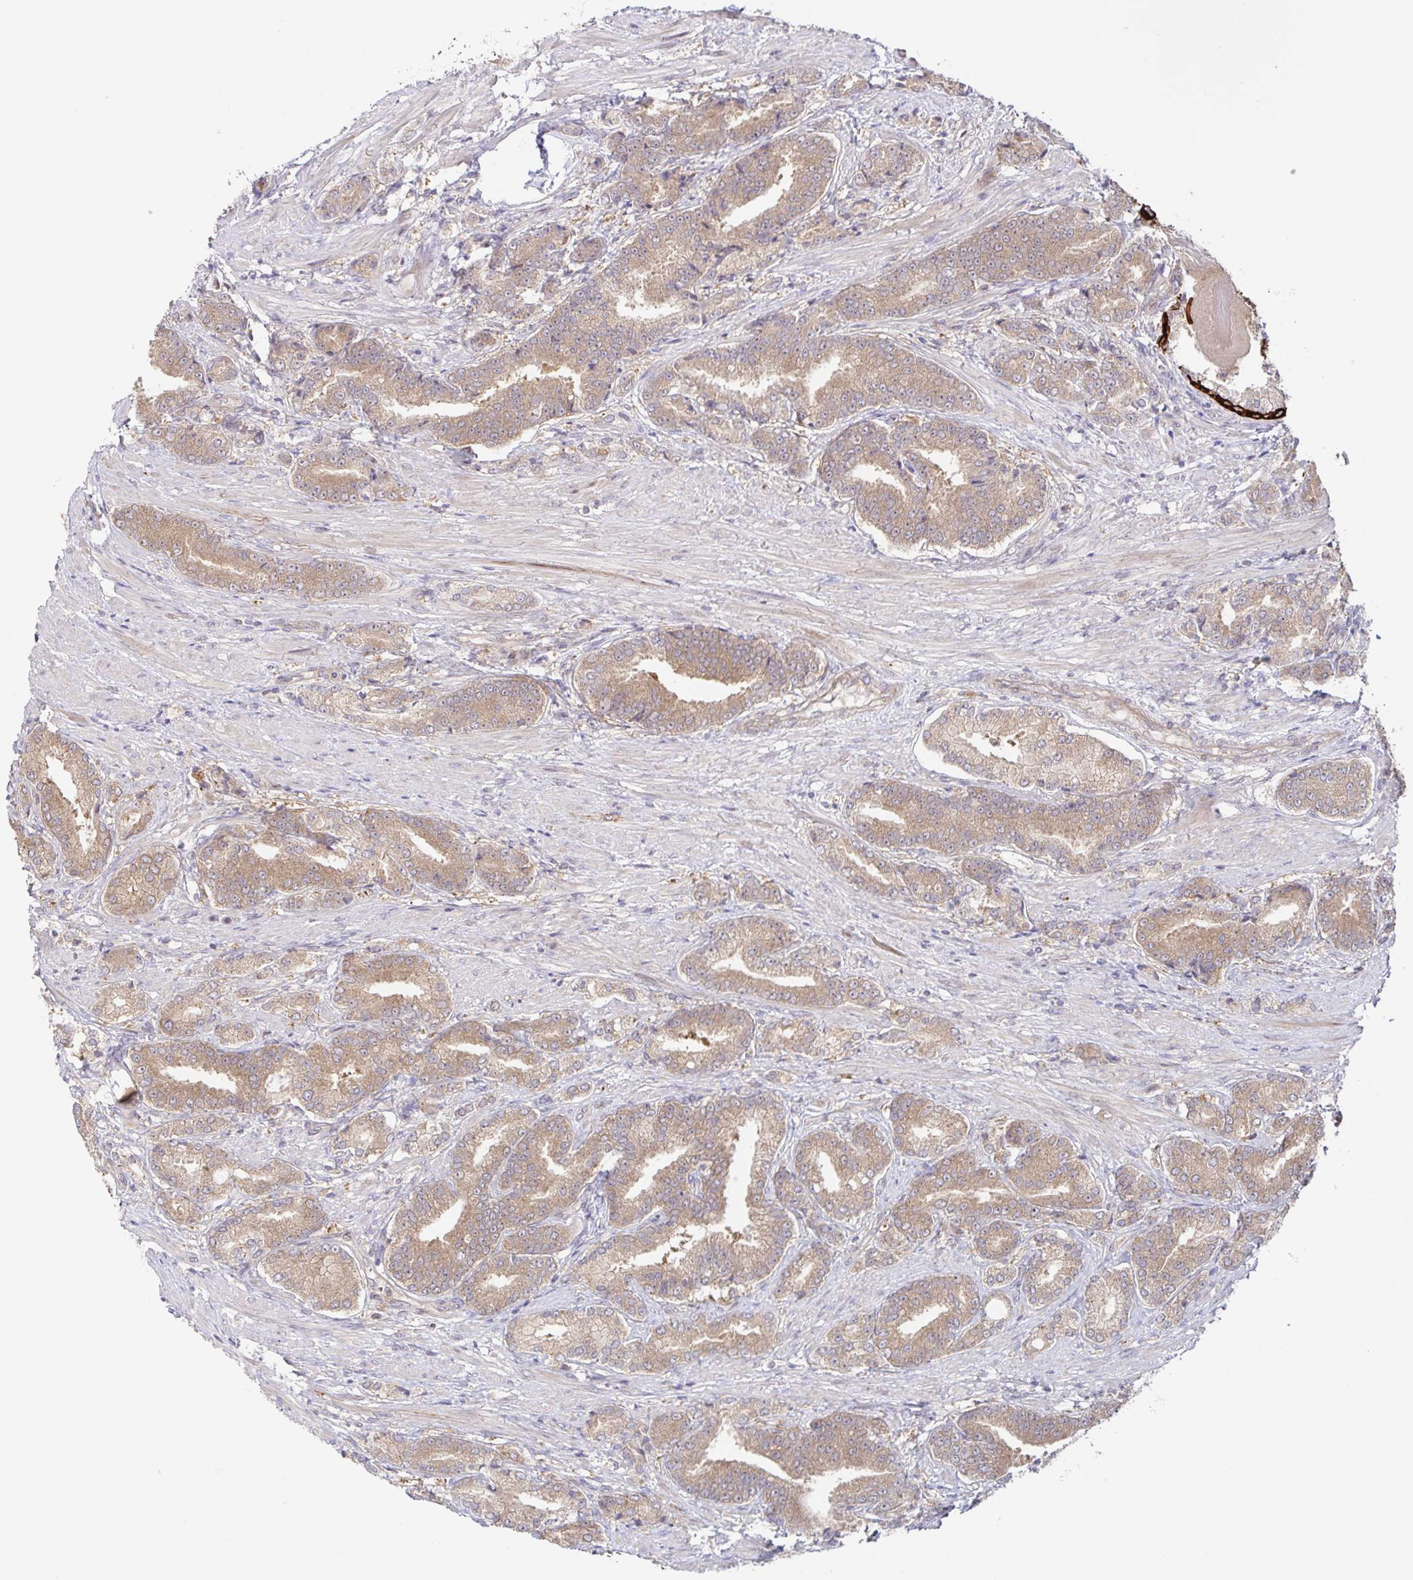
{"staining": {"intensity": "moderate", "quantity": ">75%", "location": "cytoplasmic/membranous"}, "tissue": "prostate cancer", "cell_type": "Tumor cells", "image_type": "cancer", "snomed": [{"axis": "morphology", "description": "Adenocarcinoma, High grade"}, {"axis": "topography", "description": "Prostate and seminal vesicle, NOS"}], "caption": "Protein positivity by IHC reveals moderate cytoplasmic/membranous expression in about >75% of tumor cells in prostate cancer (adenocarcinoma (high-grade)). The protein of interest is stained brown, and the nuclei are stained in blue (DAB (3,3'-diaminobenzidine) IHC with brightfield microscopy, high magnification).", "gene": "AACS", "patient": {"sex": "male", "age": 61}}